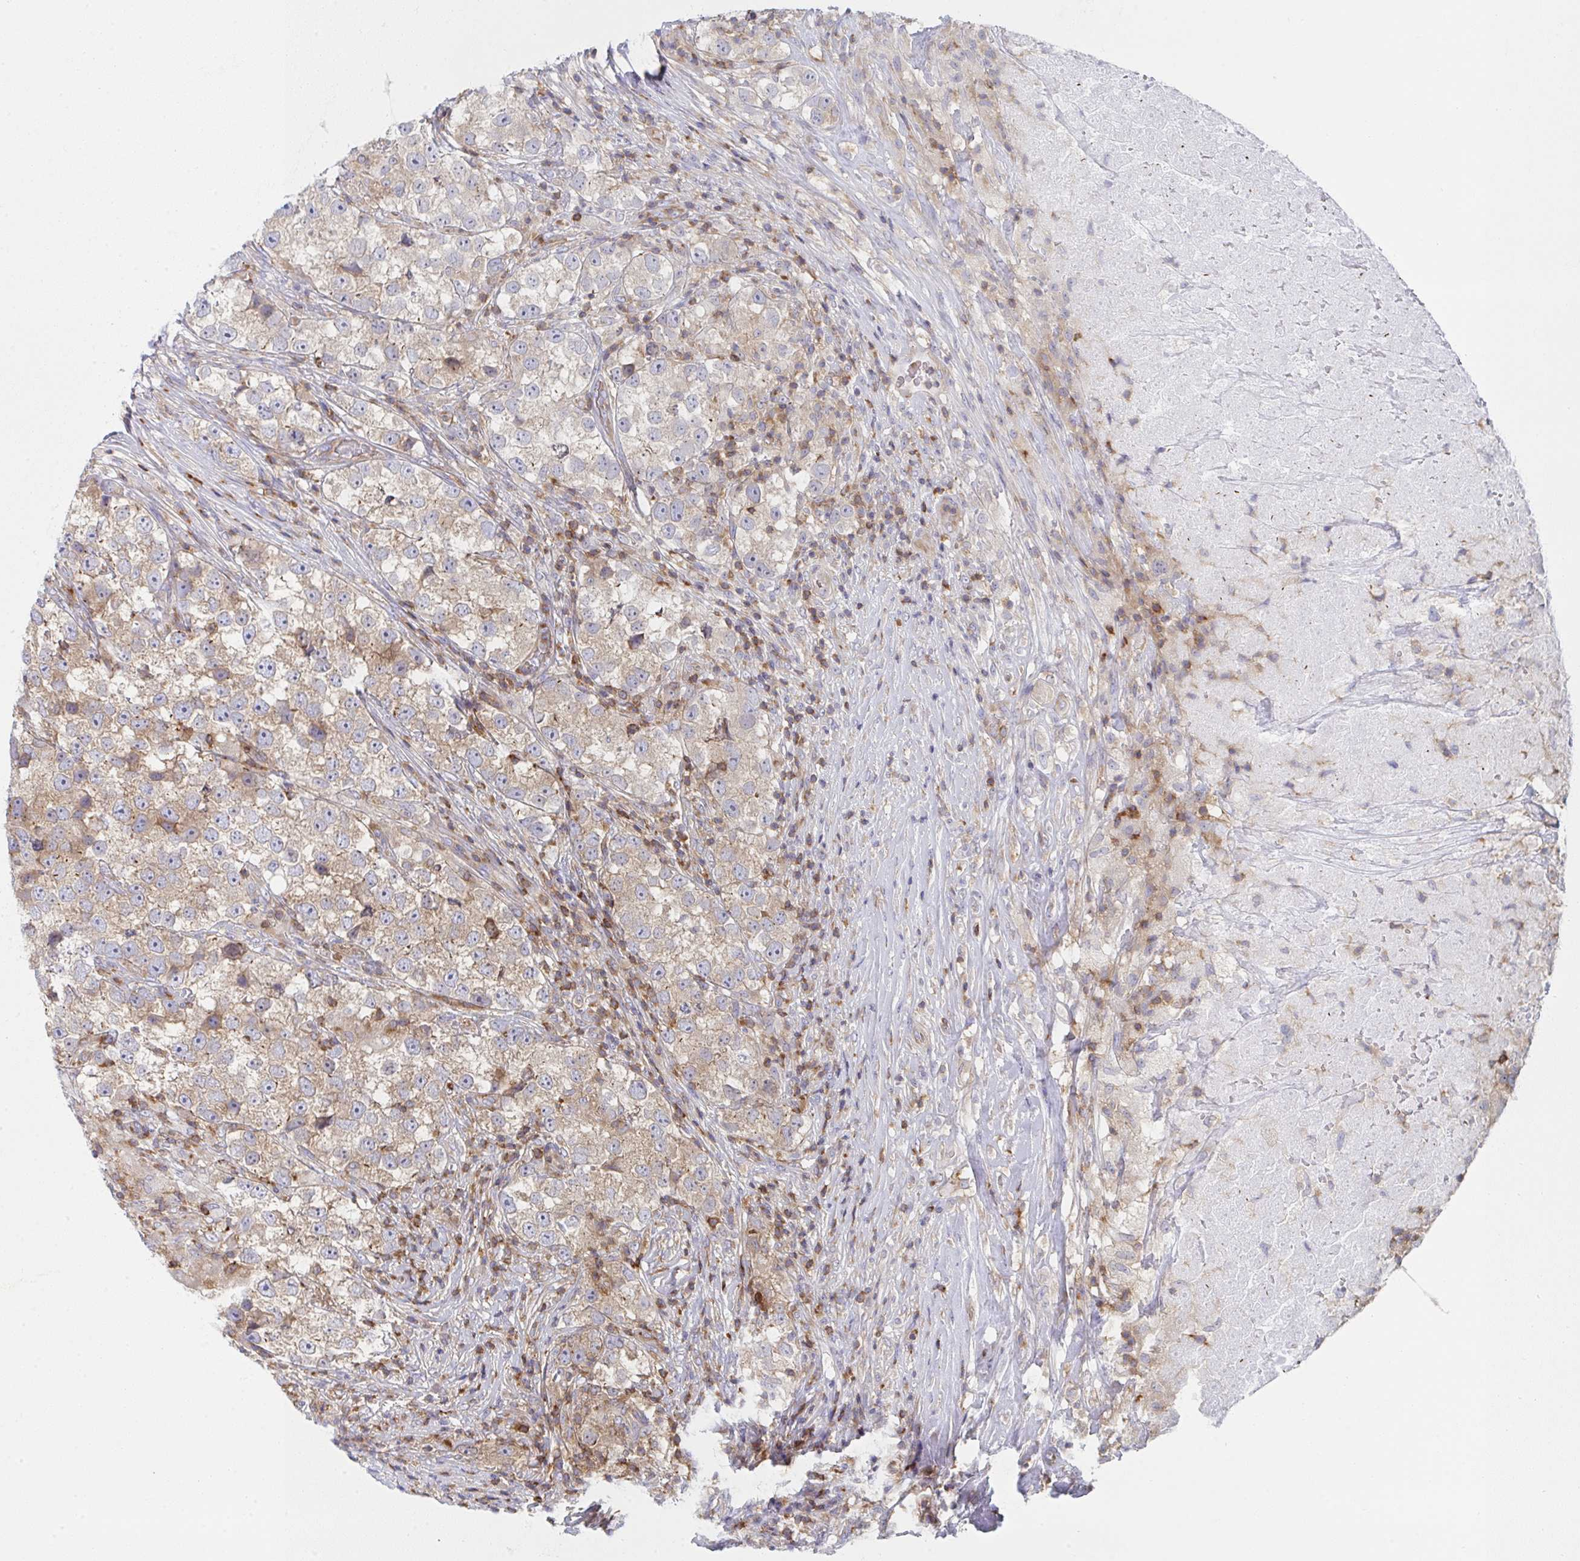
{"staining": {"intensity": "moderate", "quantity": "25%-75%", "location": "cytoplasmic/membranous"}, "tissue": "testis cancer", "cell_type": "Tumor cells", "image_type": "cancer", "snomed": [{"axis": "morphology", "description": "Seminoma, NOS"}, {"axis": "topography", "description": "Testis"}], "caption": "Immunohistochemical staining of human testis seminoma displays moderate cytoplasmic/membranous protein staining in about 25%-75% of tumor cells.", "gene": "WNK1", "patient": {"sex": "male", "age": 46}}